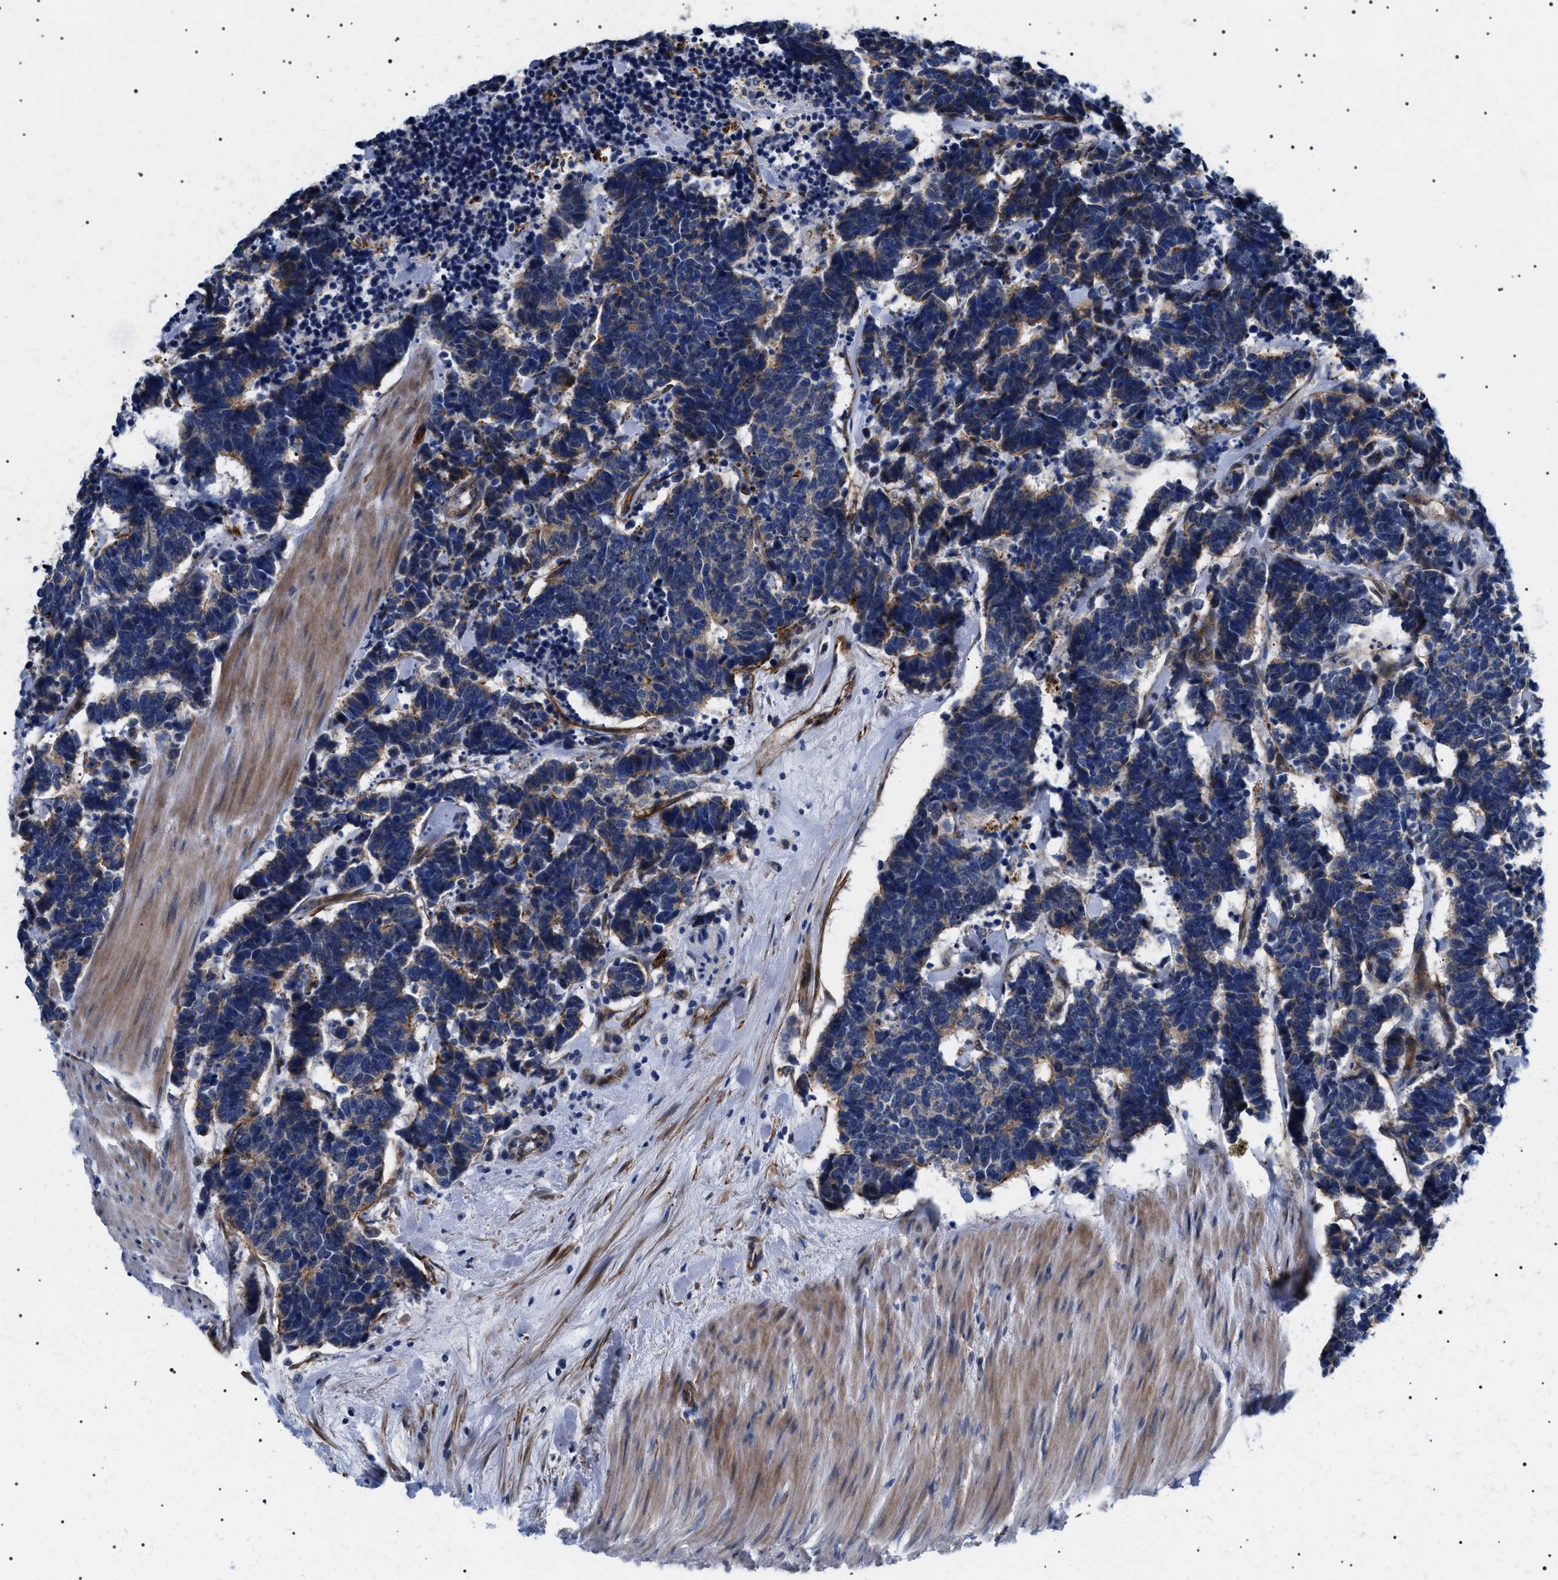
{"staining": {"intensity": "moderate", "quantity": "25%-75%", "location": "cytoplasmic/membranous"}, "tissue": "carcinoid", "cell_type": "Tumor cells", "image_type": "cancer", "snomed": [{"axis": "morphology", "description": "Carcinoma, NOS"}, {"axis": "morphology", "description": "Carcinoid, malignant, NOS"}, {"axis": "topography", "description": "Urinary bladder"}], "caption": "Moderate cytoplasmic/membranous expression is present in about 25%-75% of tumor cells in carcinoid.", "gene": "TMEM222", "patient": {"sex": "male", "age": 57}}